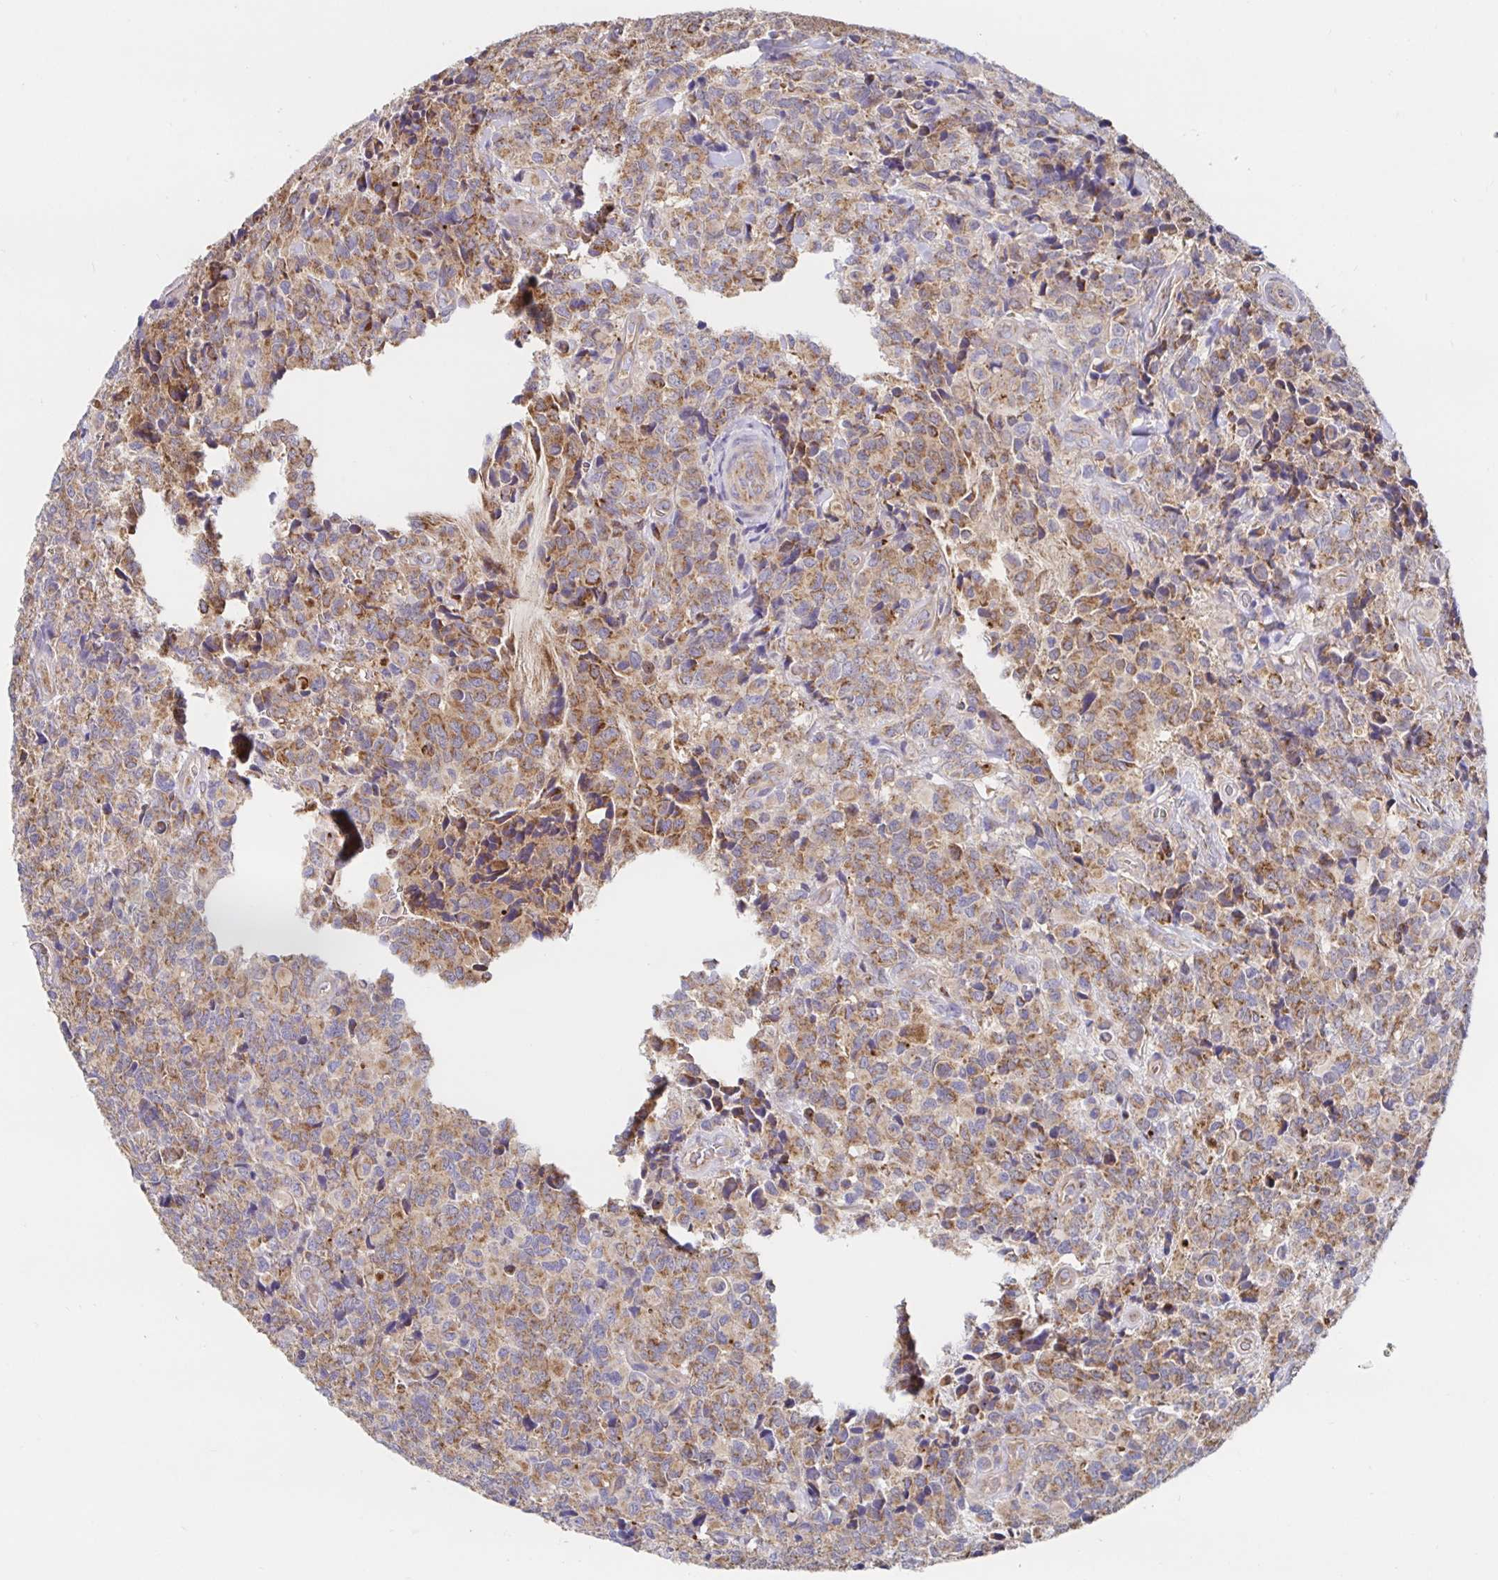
{"staining": {"intensity": "moderate", "quantity": ">75%", "location": "cytoplasmic/membranous"}, "tissue": "glioma", "cell_type": "Tumor cells", "image_type": "cancer", "snomed": [{"axis": "morphology", "description": "Glioma, malignant, High grade"}, {"axis": "topography", "description": "Brain"}], "caption": "Tumor cells show medium levels of moderate cytoplasmic/membranous expression in approximately >75% of cells in glioma.", "gene": "PRDX3", "patient": {"sex": "male", "age": 39}}